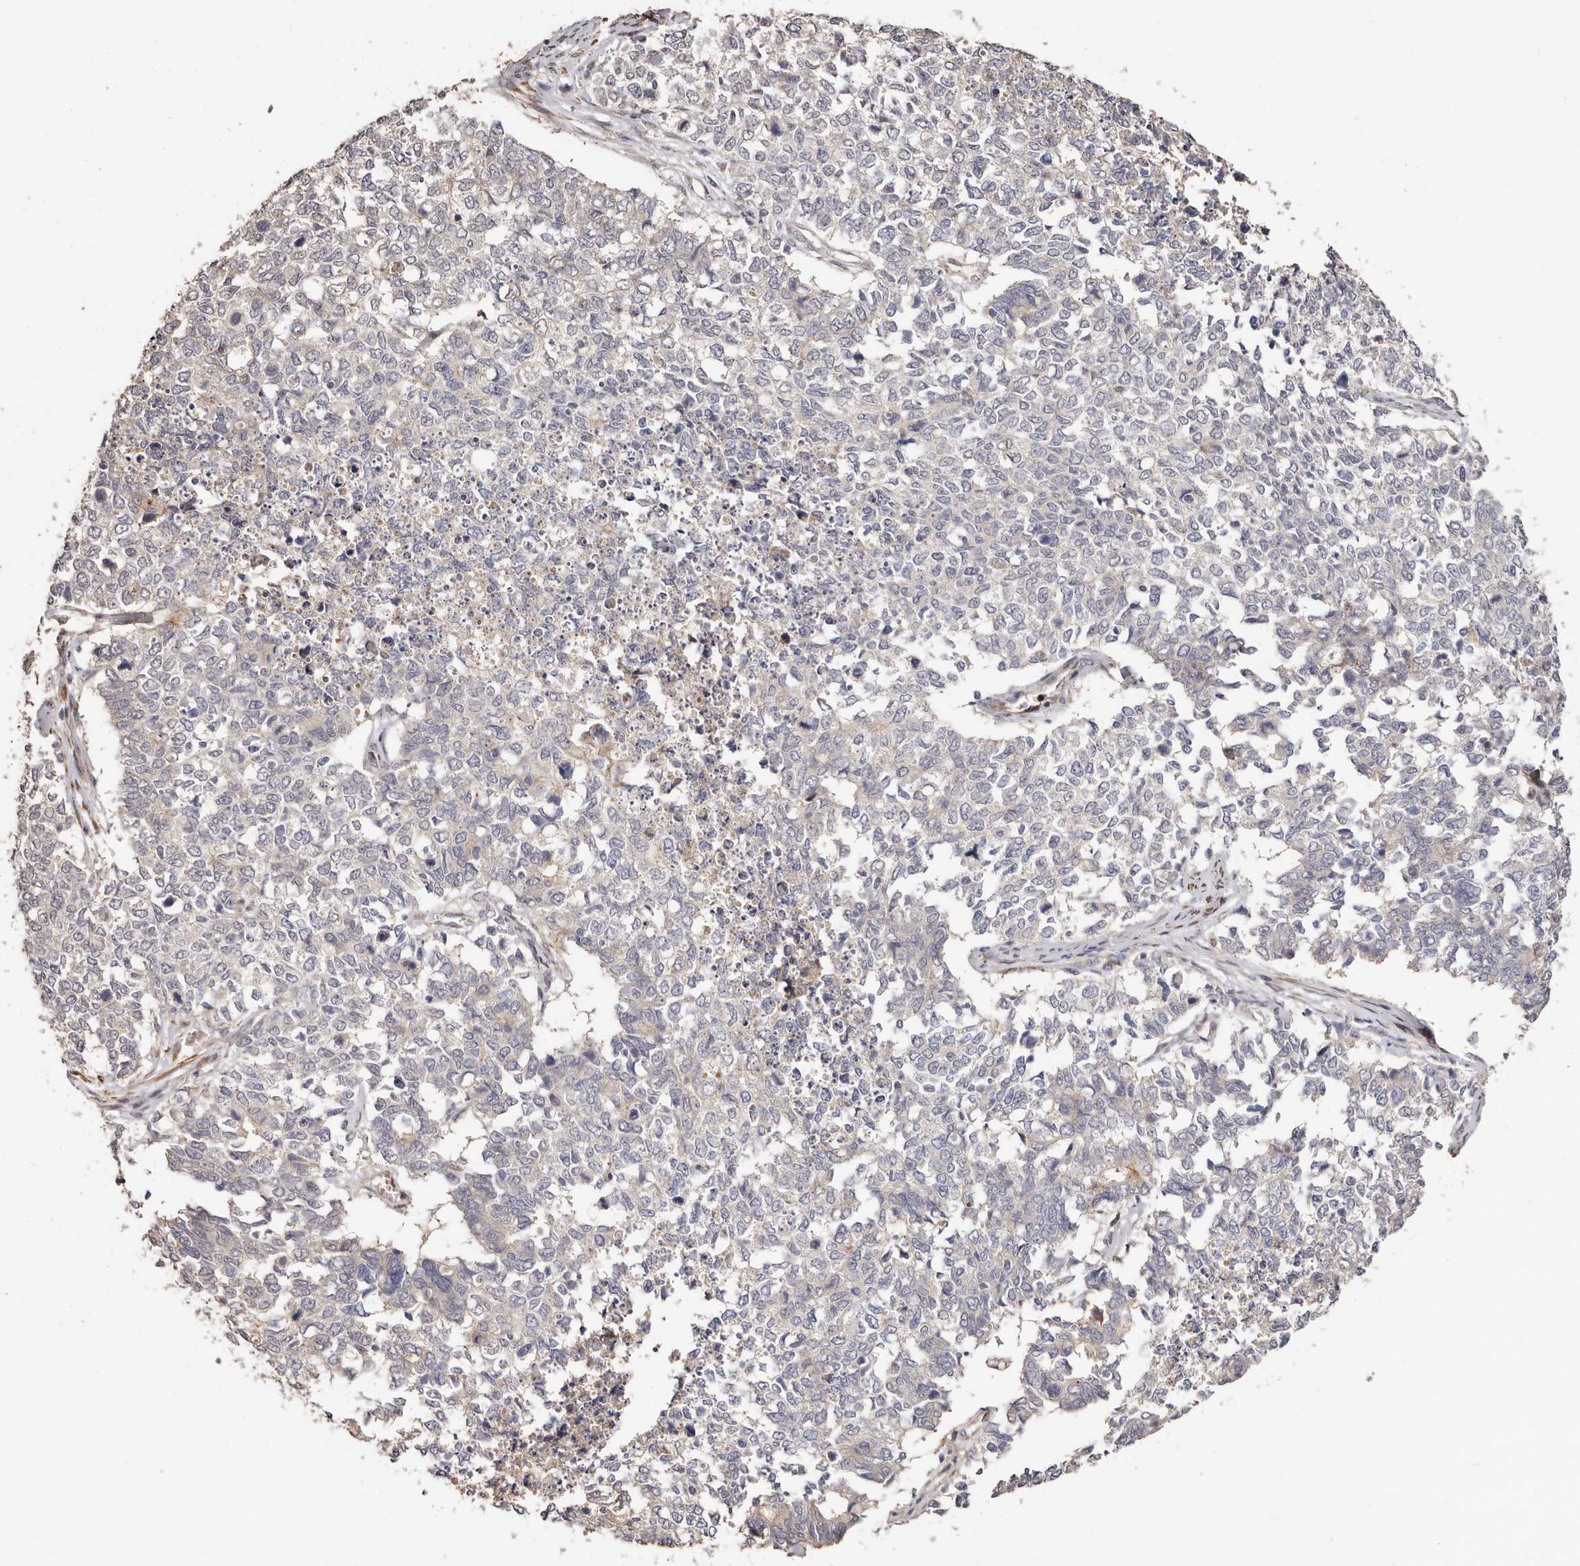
{"staining": {"intensity": "negative", "quantity": "none", "location": "none"}, "tissue": "cervical cancer", "cell_type": "Tumor cells", "image_type": "cancer", "snomed": [{"axis": "morphology", "description": "Squamous cell carcinoma, NOS"}, {"axis": "topography", "description": "Cervix"}], "caption": "Human cervical squamous cell carcinoma stained for a protein using IHC demonstrates no expression in tumor cells.", "gene": "TRIP13", "patient": {"sex": "female", "age": 63}}